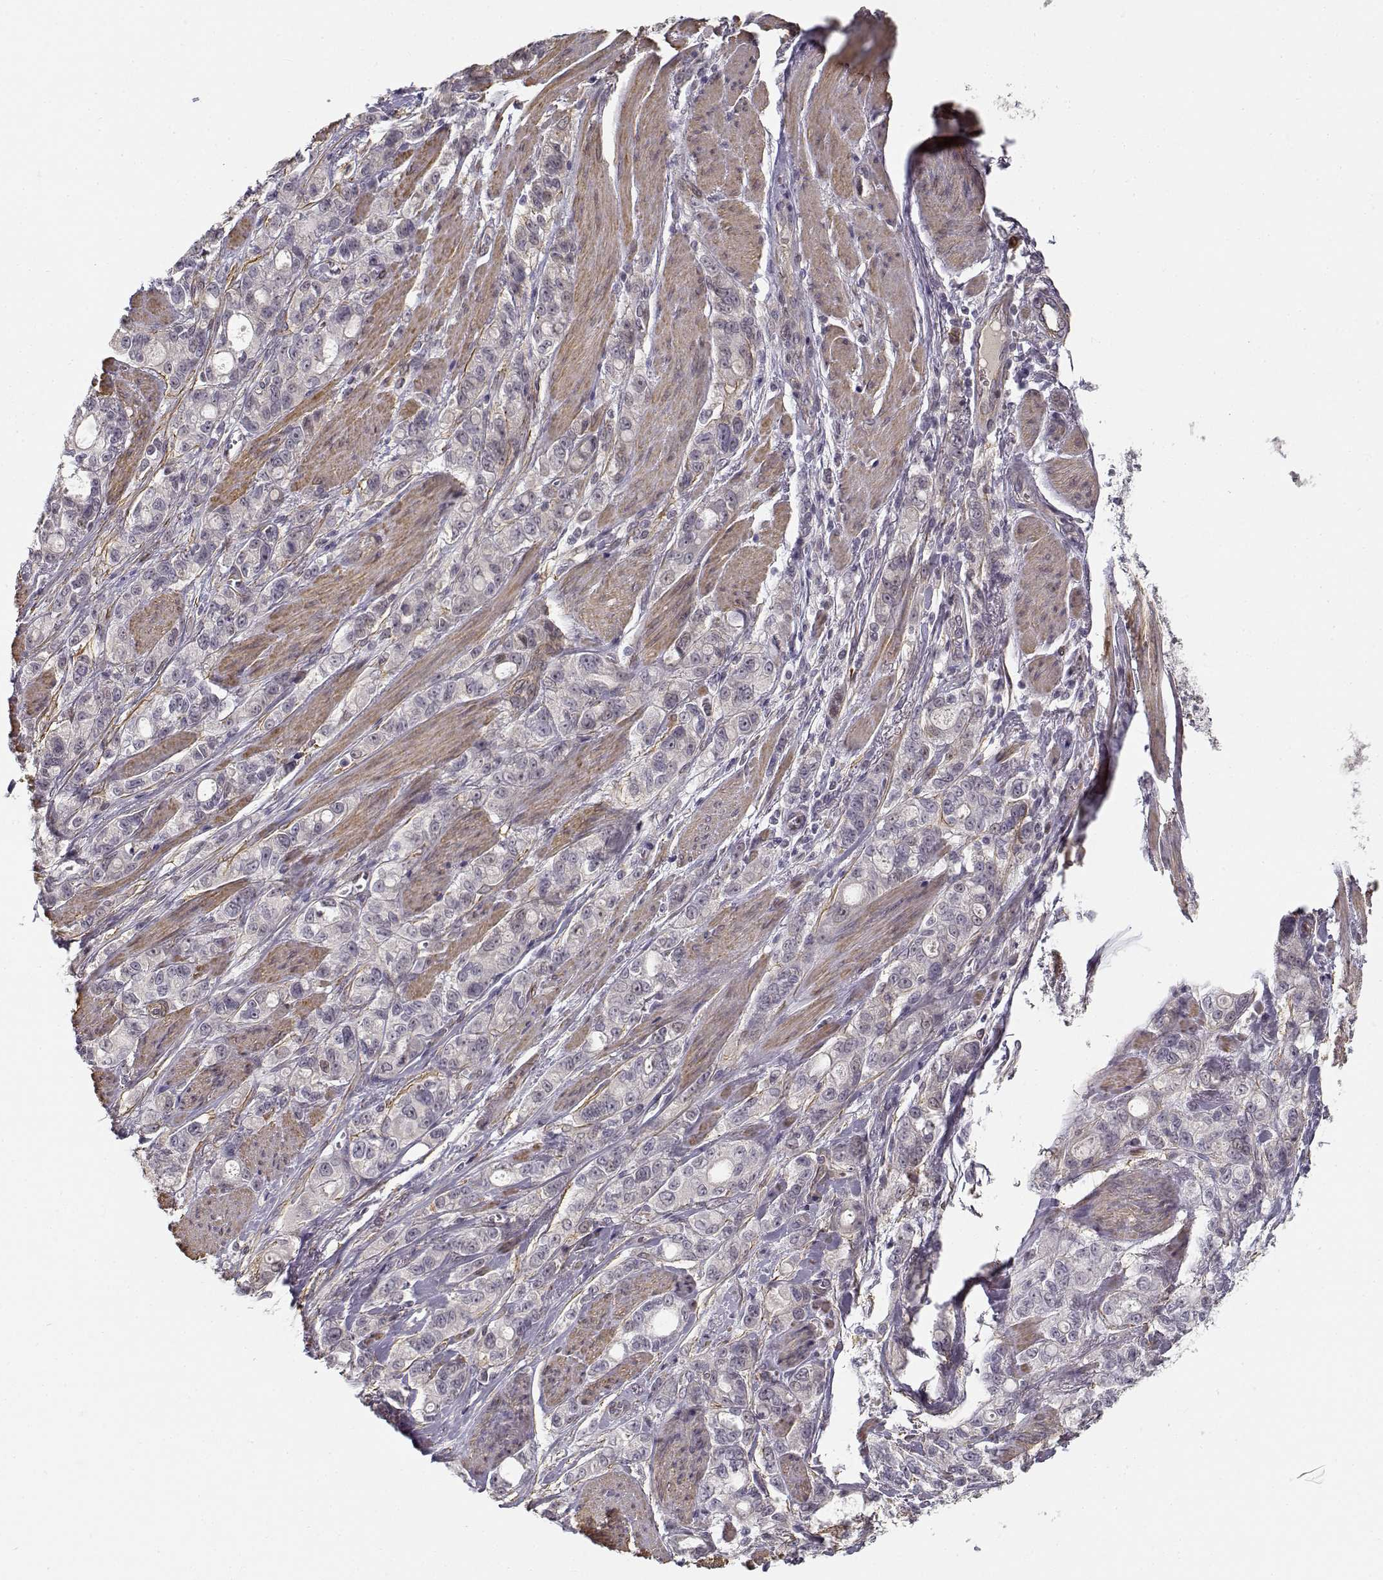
{"staining": {"intensity": "weak", "quantity": "<25%", "location": "cytoplasmic/membranous"}, "tissue": "stomach cancer", "cell_type": "Tumor cells", "image_type": "cancer", "snomed": [{"axis": "morphology", "description": "Adenocarcinoma, NOS"}, {"axis": "topography", "description": "Stomach"}], "caption": "This is an IHC histopathology image of human stomach cancer. There is no expression in tumor cells.", "gene": "RGS9BP", "patient": {"sex": "male", "age": 63}}